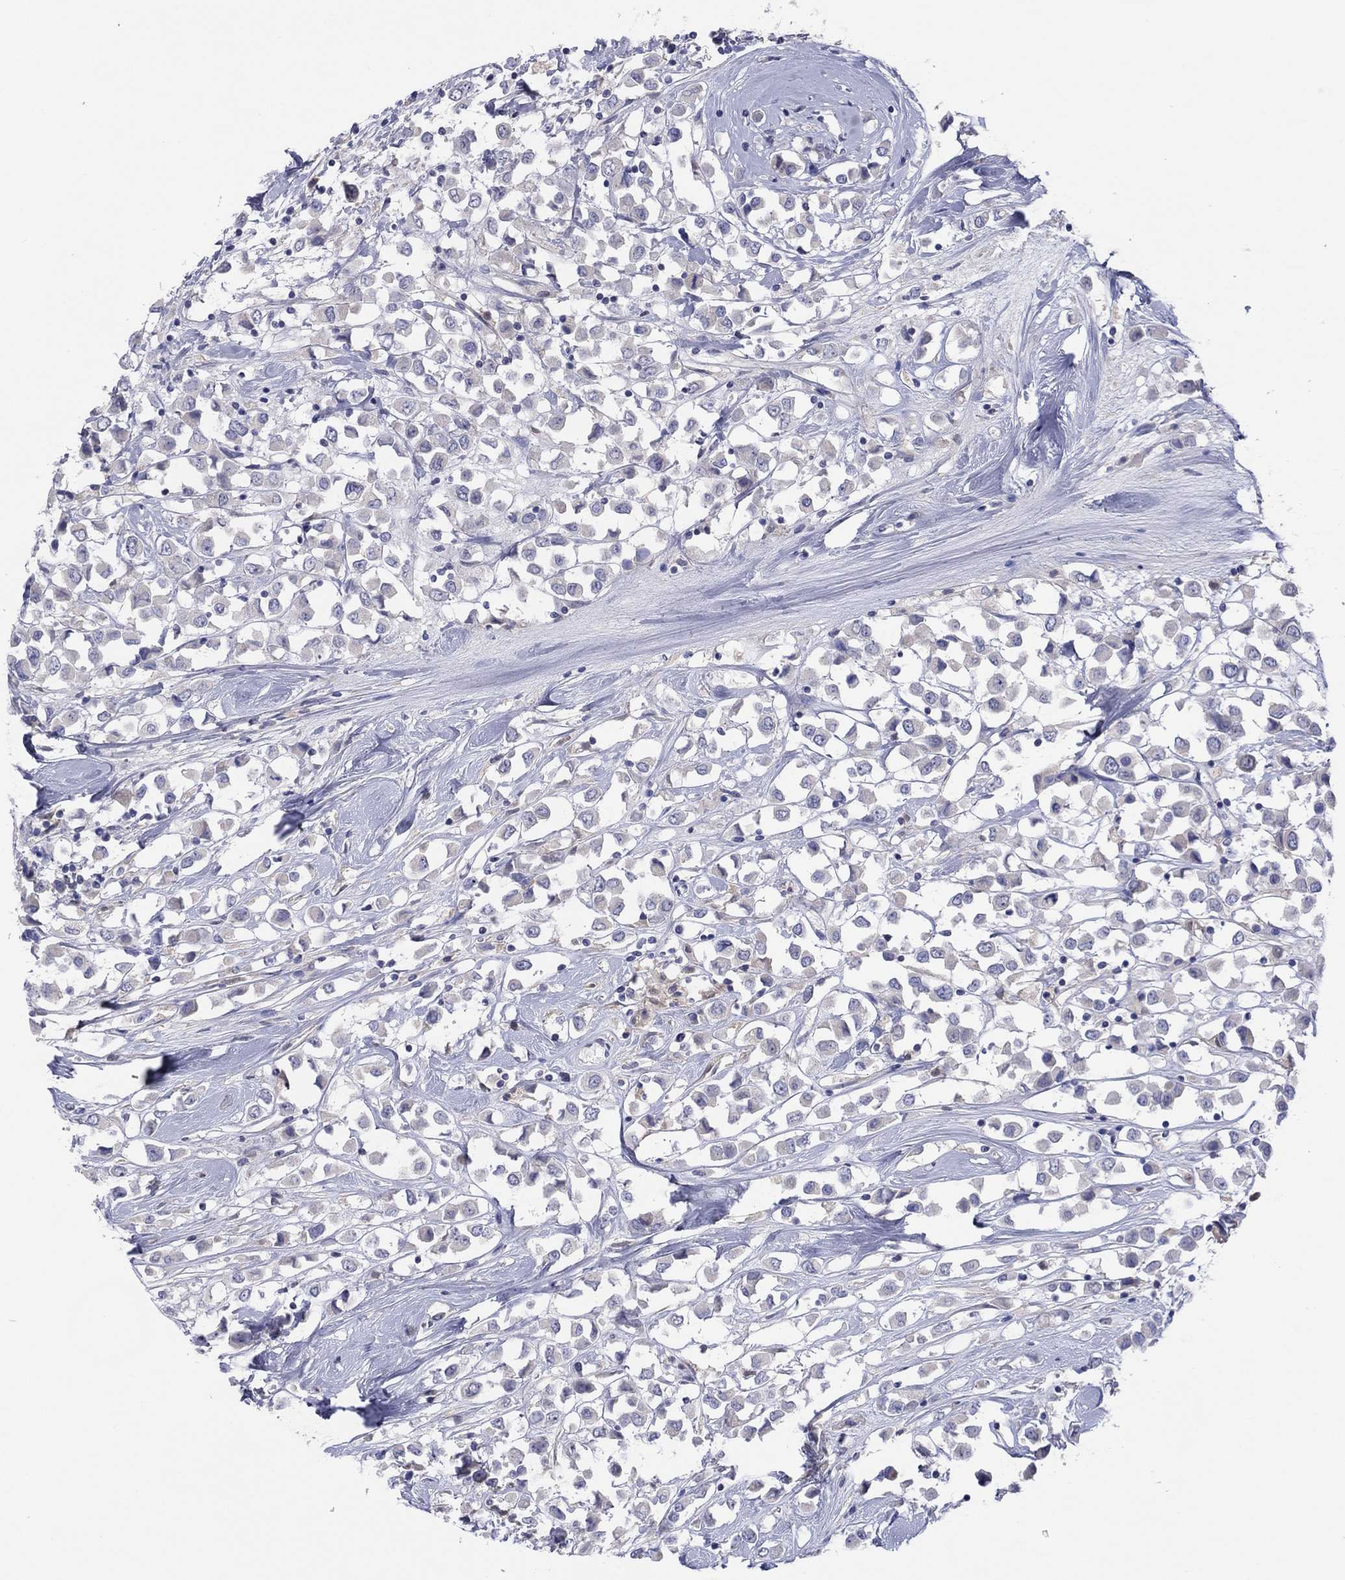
{"staining": {"intensity": "negative", "quantity": "none", "location": "none"}, "tissue": "breast cancer", "cell_type": "Tumor cells", "image_type": "cancer", "snomed": [{"axis": "morphology", "description": "Duct carcinoma"}, {"axis": "topography", "description": "Breast"}], "caption": "Immunohistochemistry (IHC) of human breast cancer shows no positivity in tumor cells.", "gene": "CYP2B6", "patient": {"sex": "female", "age": 61}}